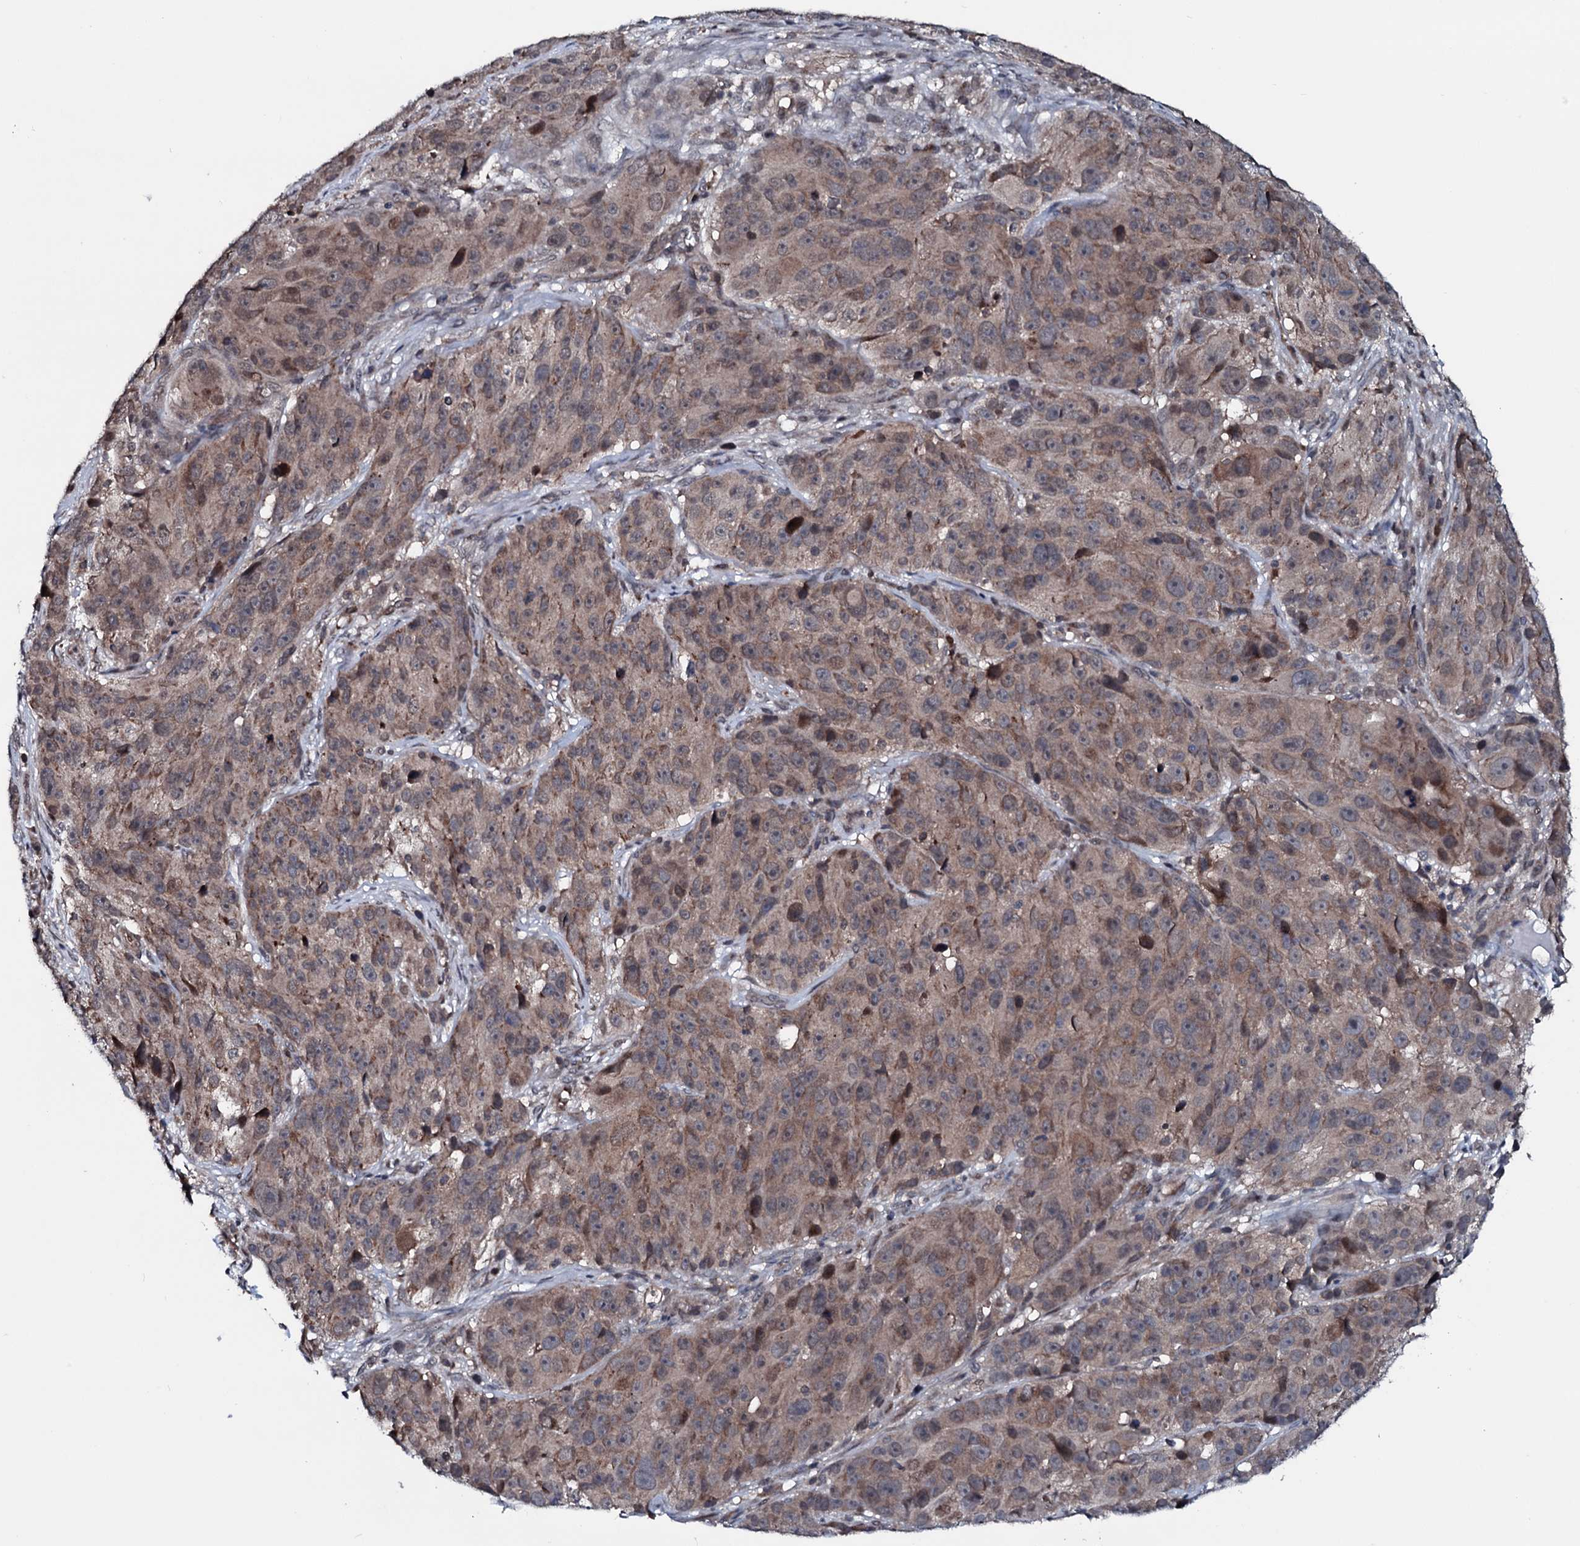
{"staining": {"intensity": "weak", "quantity": "25%-75%", "location": "cytoplasmic/membranous,nuclear"}, "tissue": "melanoma", "cell_type": "Tumor cells", "image_type": "cancer", "snomed": [{"axis": "morphology", "description": "Malignant melanoma, NOS"}, {"axis": "topography", "description": "Skin"}], "caption": "Brown immunohistochemical staining in malignant melanoma displays weak cytoplasmic/membranous and nuclear positivity in about 25%-75% of tumor cells. (brown staining indicates protein expression, while blue staining denotes nuclei).", "gene": "OGFOD2", "patient": {"sex": "male", "age": 84}}